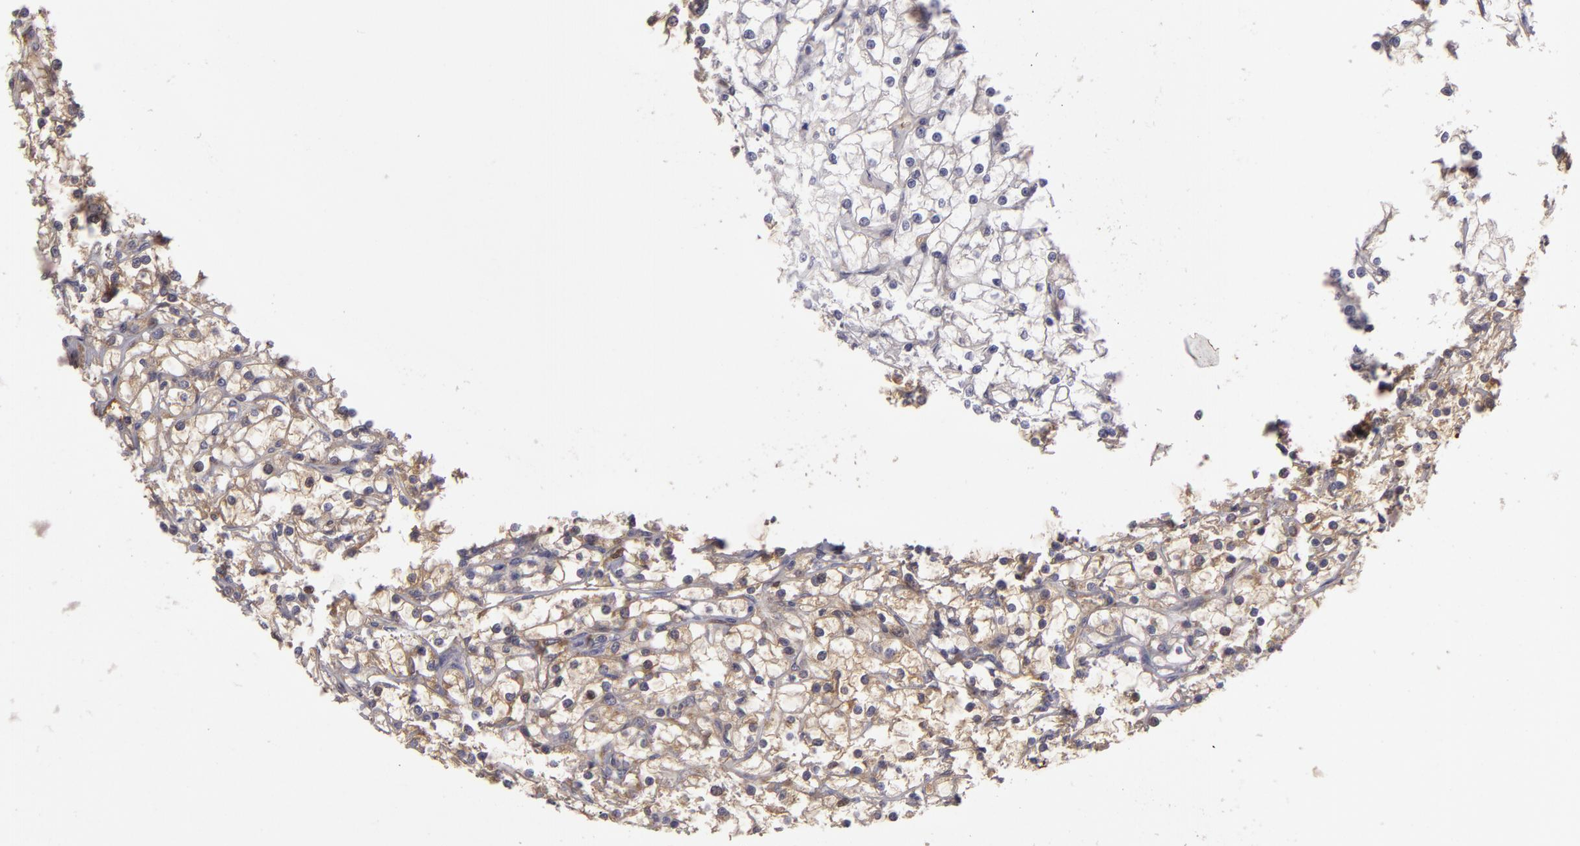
{"staining": {"intensity": "negative", "quantity": "none", "location": "none"}, "tissue": "renal cancer", "cell_type": "Tumor cells", "image_type": "cancer", "snomed": [{"axis": "morphology", "description": "Adenocarcinoma, NOS"}, {"axis": "topography", "description": "Kidney"}], "caption": "DAB immunohistochemical staining of renal adenocarcinoma exhibits no significant staining in tumor cells.", "gene": "ZNF229", "patient": {"sex": "female", "age": 73}}